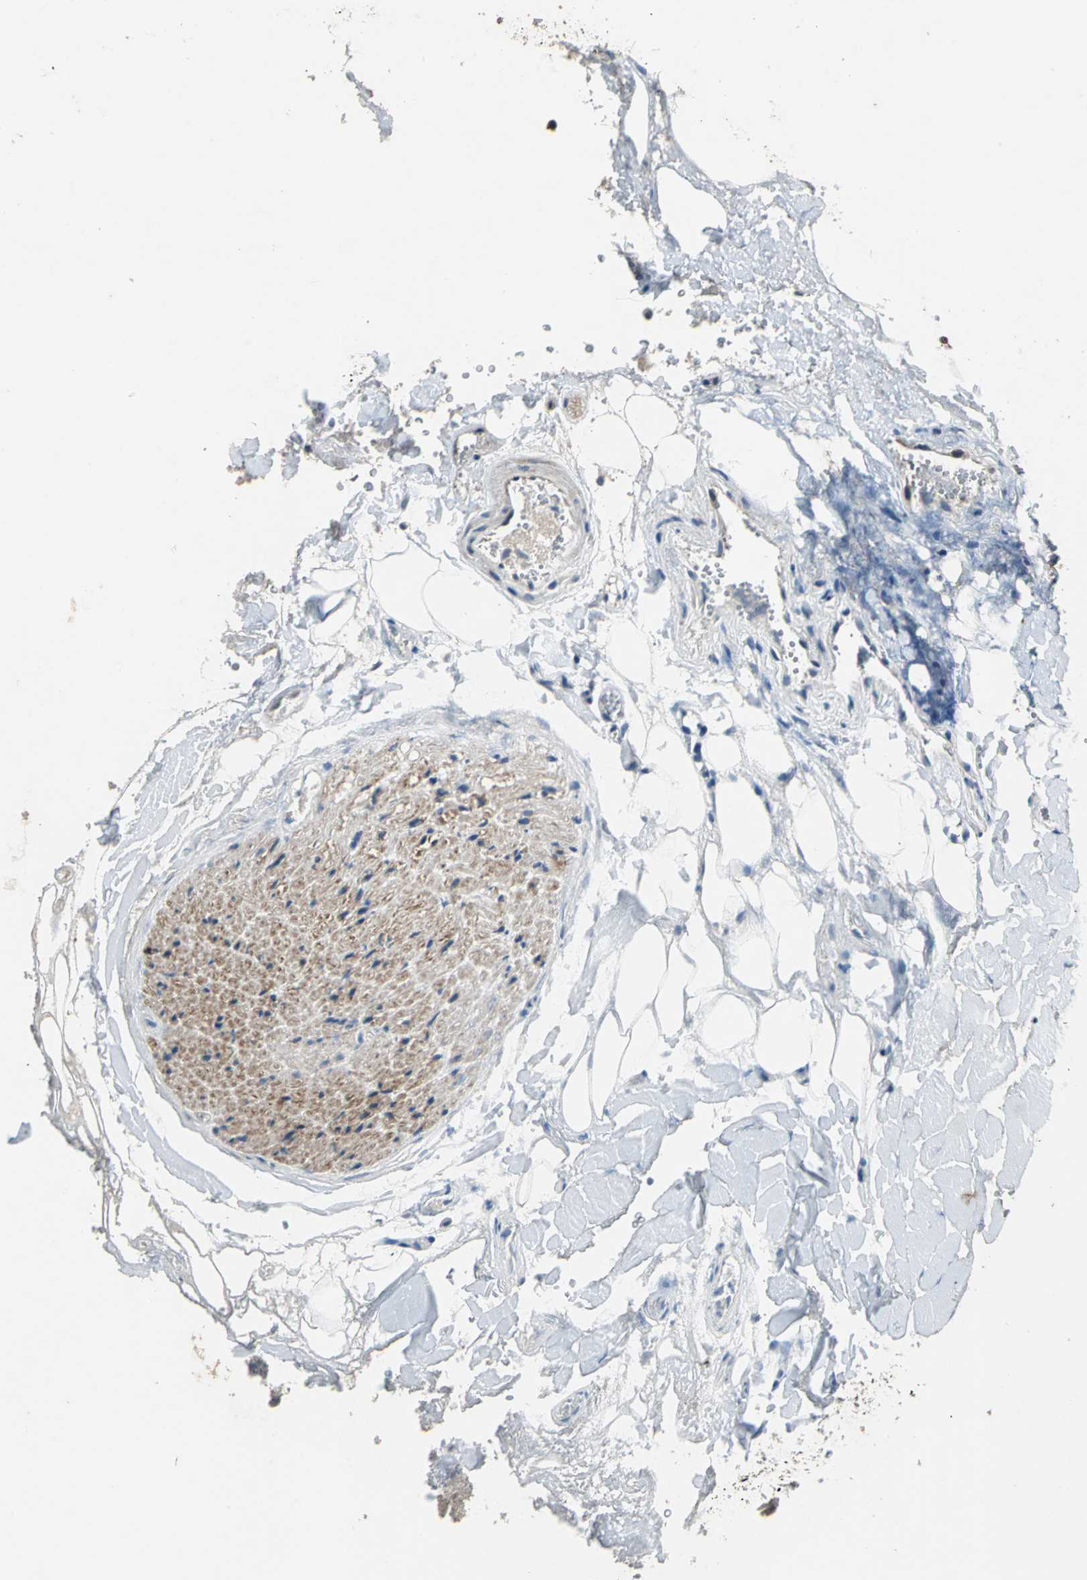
{"staining": {"intensity": "negative", "quantity": "none", "location": "none"}, "tissue": "adipose tissue", "cell_type": "Adipocytes", "image_type": "normal", "snomed": [{"axis": "morphology", "description": "Normal tissue, NOS"}, {"axis": "morphology", "description": "Cholangiocarcinoma"}, {"axis": "topography", "description": "Liver"}, {"axis": "topography", "description": "Peripheral nerve tissue"}], "caption": "Adipose tissue was stained to show a protein in brown. There is no significant positivity in adipocytes. (DAB immunohistochemistry (IHC), high magnification).", "gene": "JADE3", "patient": {"sex": "male", "age": 50}}